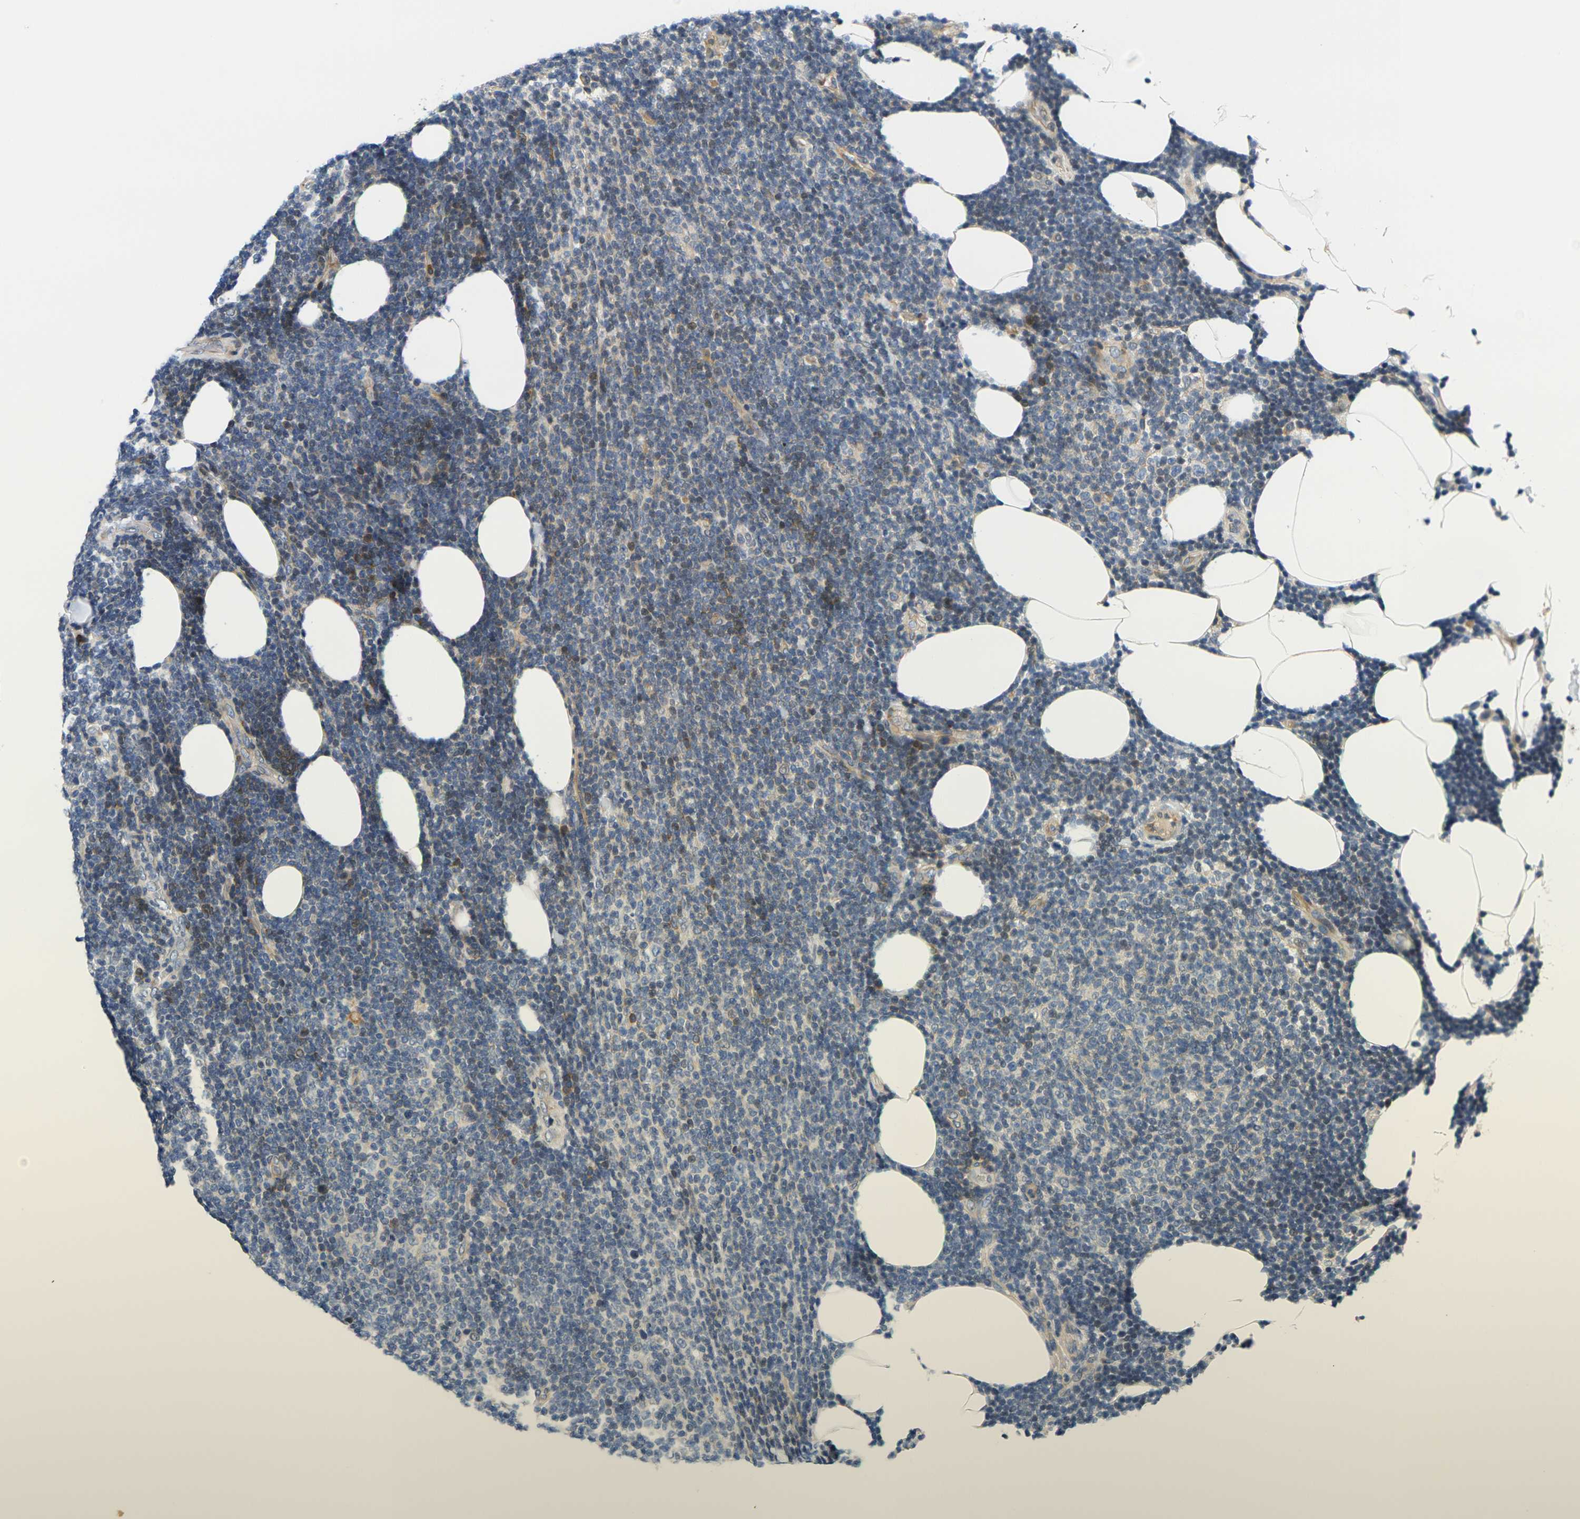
{"staining": {"intensity": "weak", "quantity": "<25%", "location": "cytoplasmic/membranous"}, "tissue": "lymphoma", "cell_type": "Tumor cells", "image_type": "cancer", "snomed": [{"axis": "morphology", "description": "Malignant lymphoma, non-Hodgkin's type, Low grade"}, {"axis": "topography", "description": "Lymph node"}], "caption": "Immunohistochemistry histopathology image of lymphoma stained for a protein (brown), which shows no positivity in tumor cells.", "gene": "ROBO2", "patient": {"sex": "male", "age": 66}}